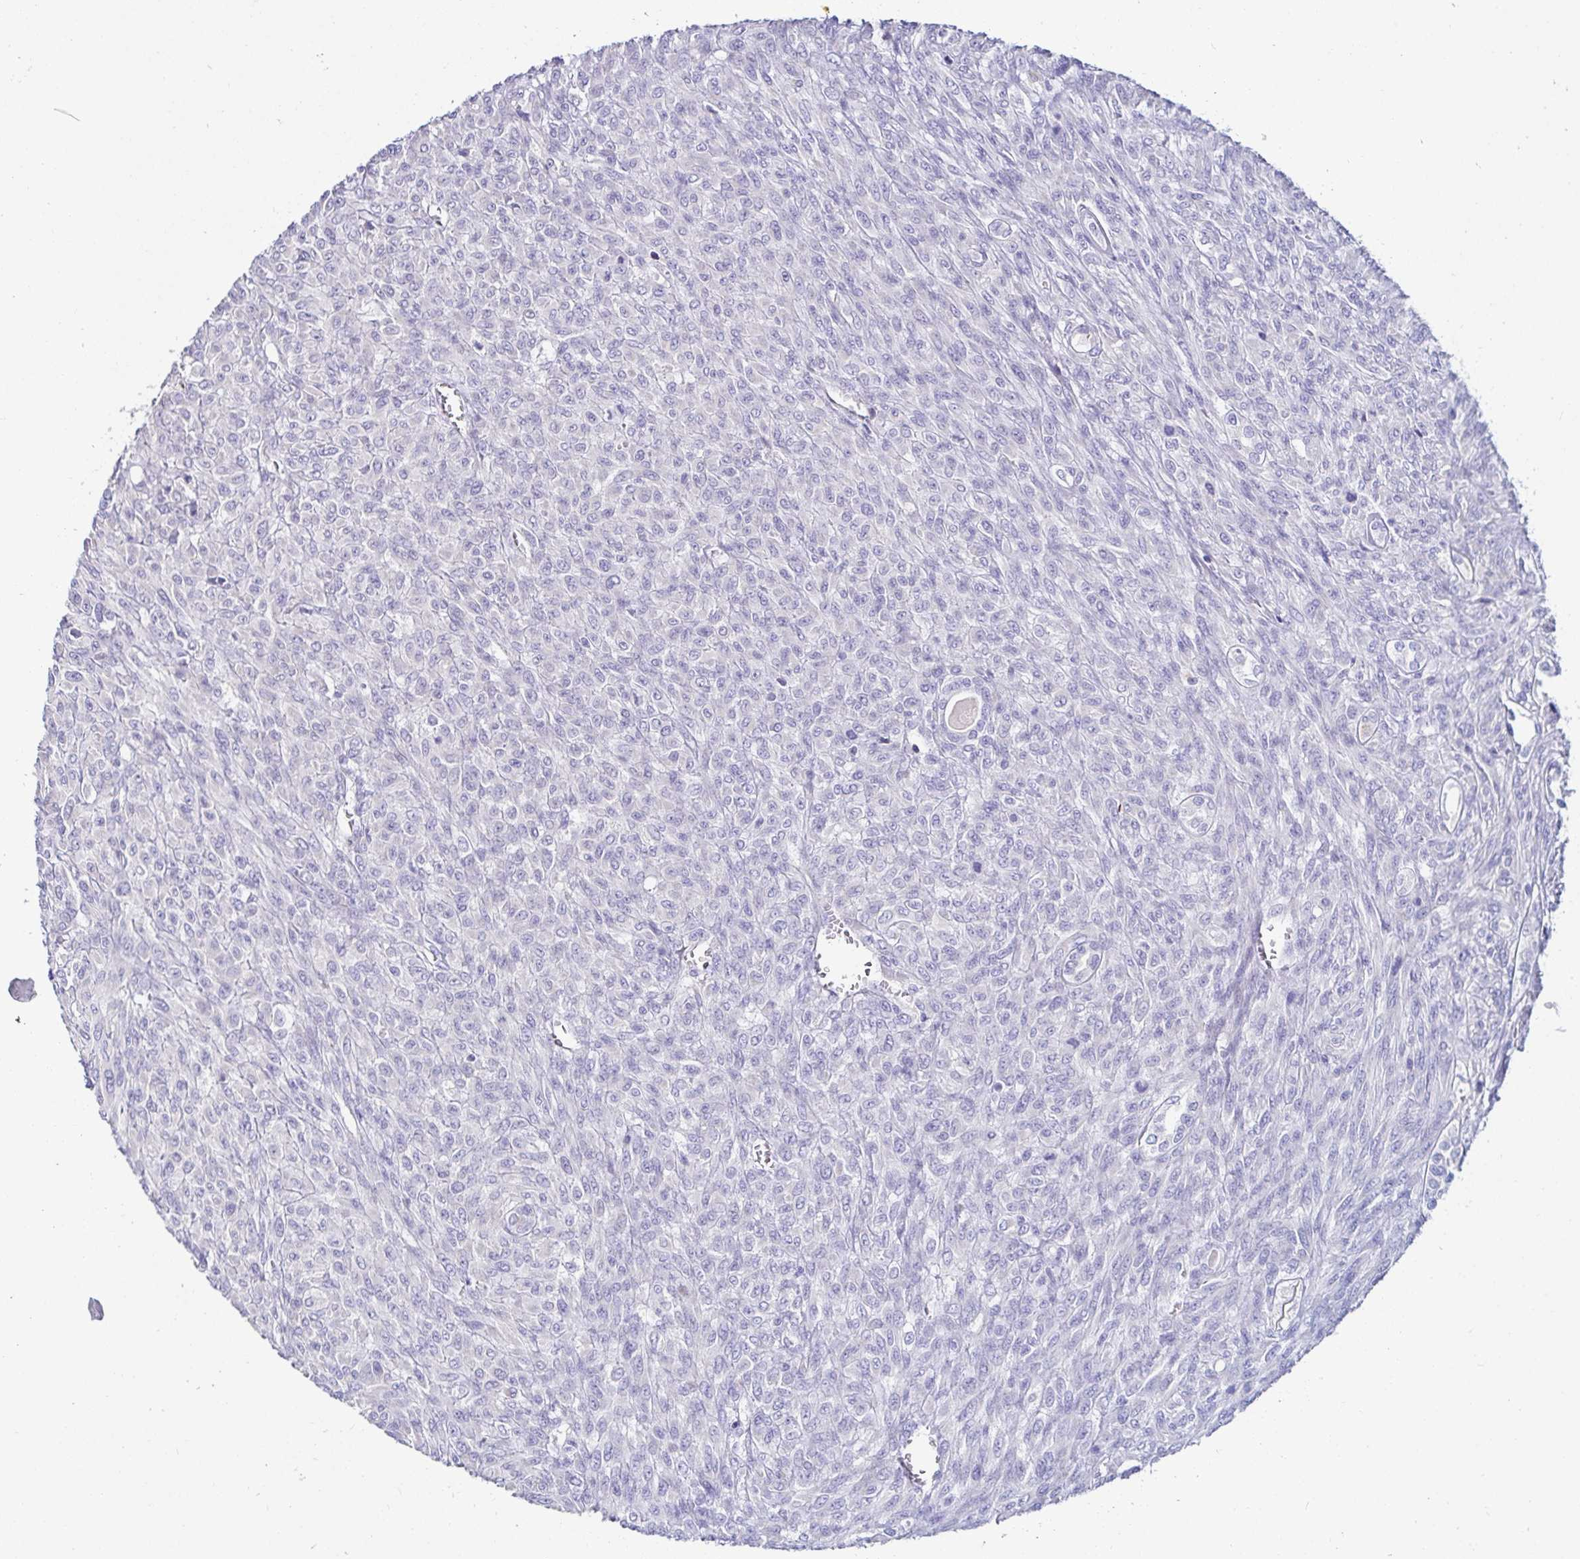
{"staining": {"intensity": "negative", "quantity": "none", "location": "none"}, "tissue": "renal cancer", "cell_type": "Tumor cells", "image_type": "cancer", "snomed": [{"axis": "morphology", "description": "Adenocarcinoma, NOS"}, {"axis": "topography", "description": "Kidney"}], "caption": "Image shows no significant protein positivity in tumor cells of renal cancer. (Stains: DAB immunohistochemistry (IHC) with hematoxylin counter stain, Microscopy: brightfield microscopy at high magnification).", "gene": "C4orf17", "patient": {"sex": "male", "age": 58}}